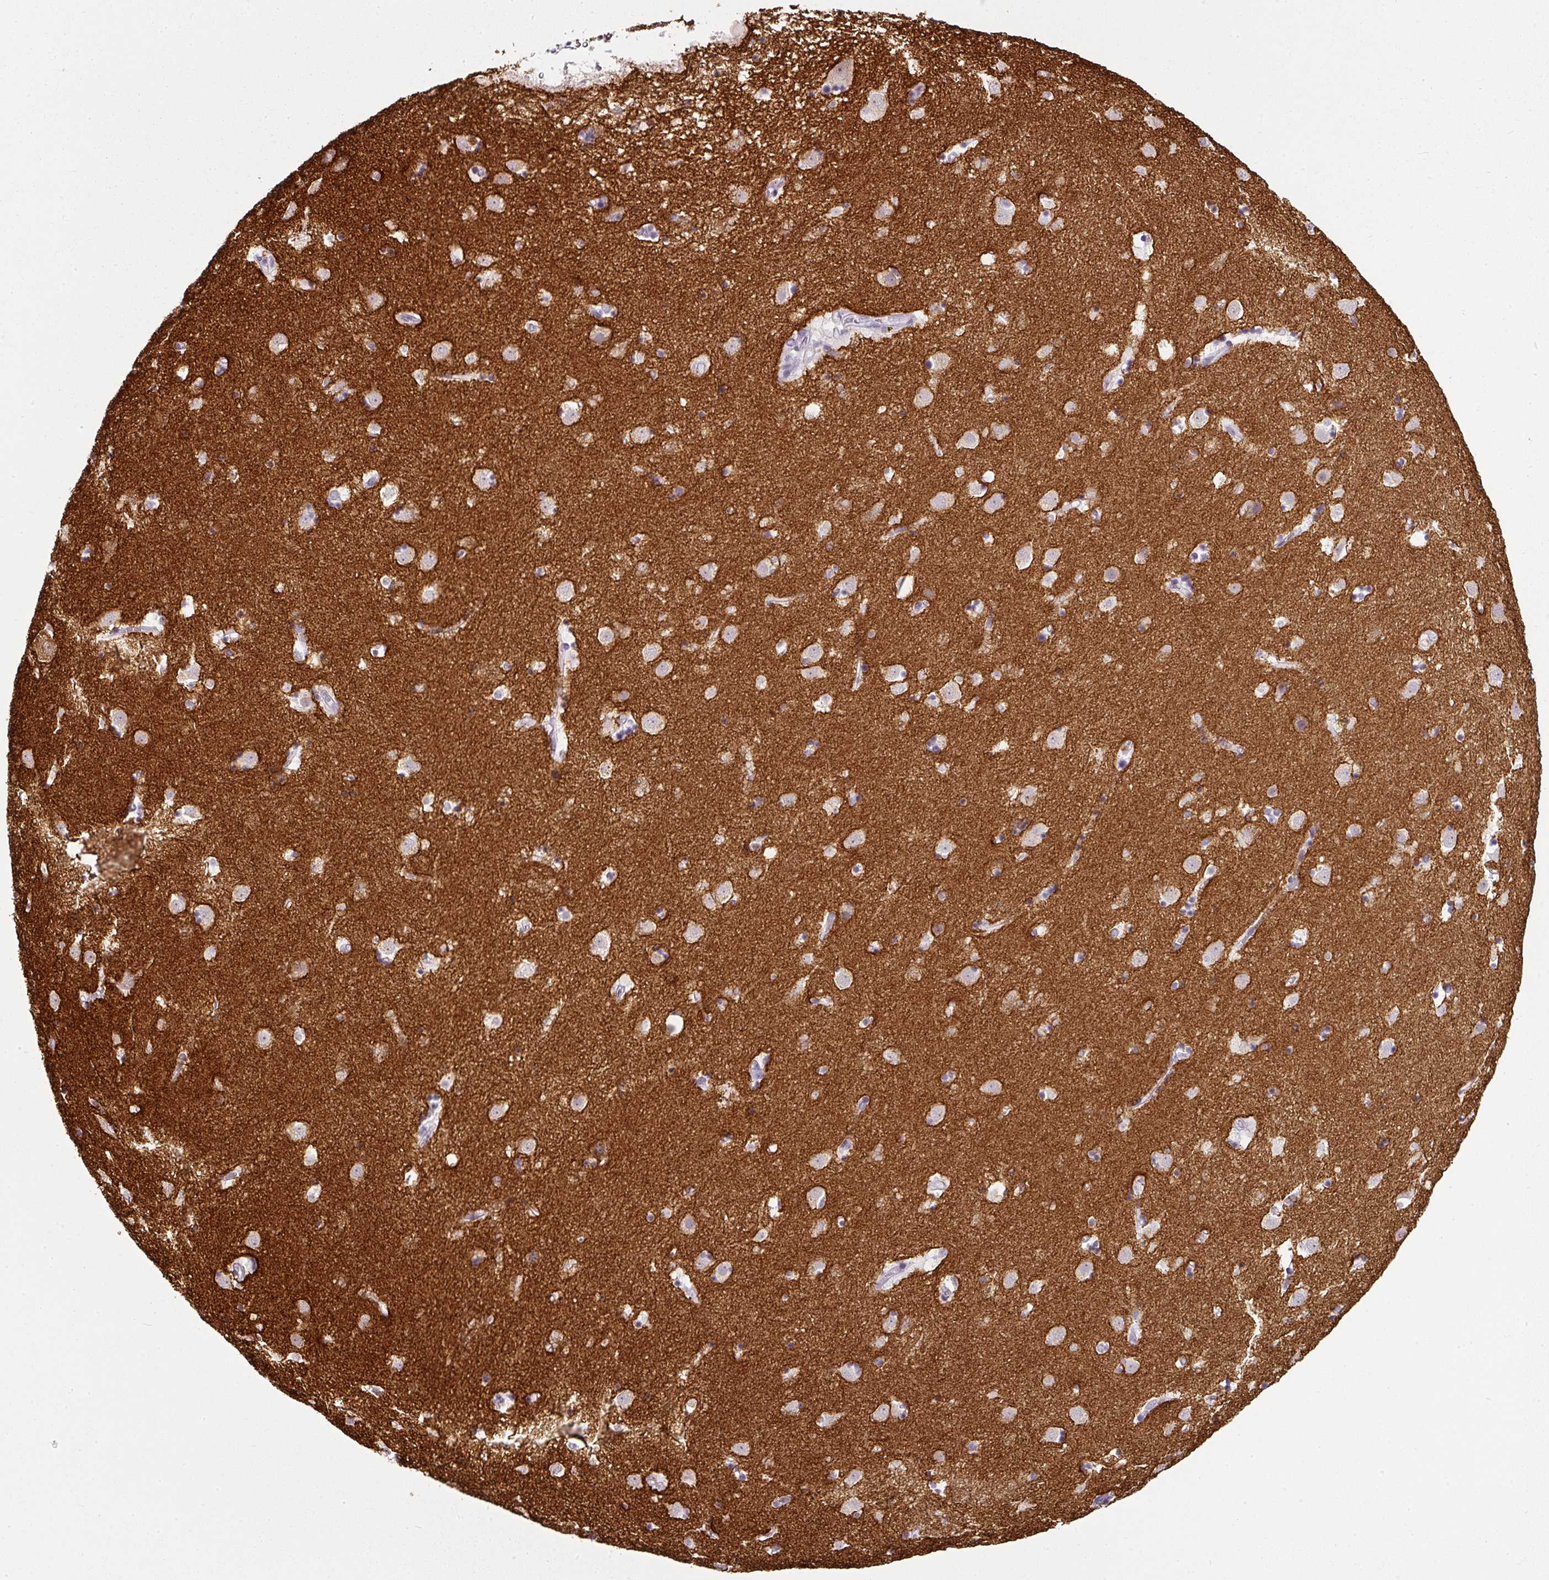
{"staining": {"intensity": "moderate", "quantity": "25%-75%", "location": "cytoplasmic/membranous"}, "tissue": "caudate", "cell_type": "Glial cells", "image_type": "normal", "snomed": [{"axis": "morphology", "description": "Normal tissue, NOS"}, {"axis": "topography", "description": "Lateral ventricle wall"}], "caption": "Immunohistochemistry (DAB (3,3'-diaminobenzidine)) staining of unremarkable caudate exhibits moderate cytoplasmic/membranous protein expression in about 25%-75% of glial cells. (DAB IHC, brown staining for protein, blue staining for nuclei).", "gene": "SYT8", "patient": {"sex": "male", "age": 58}}